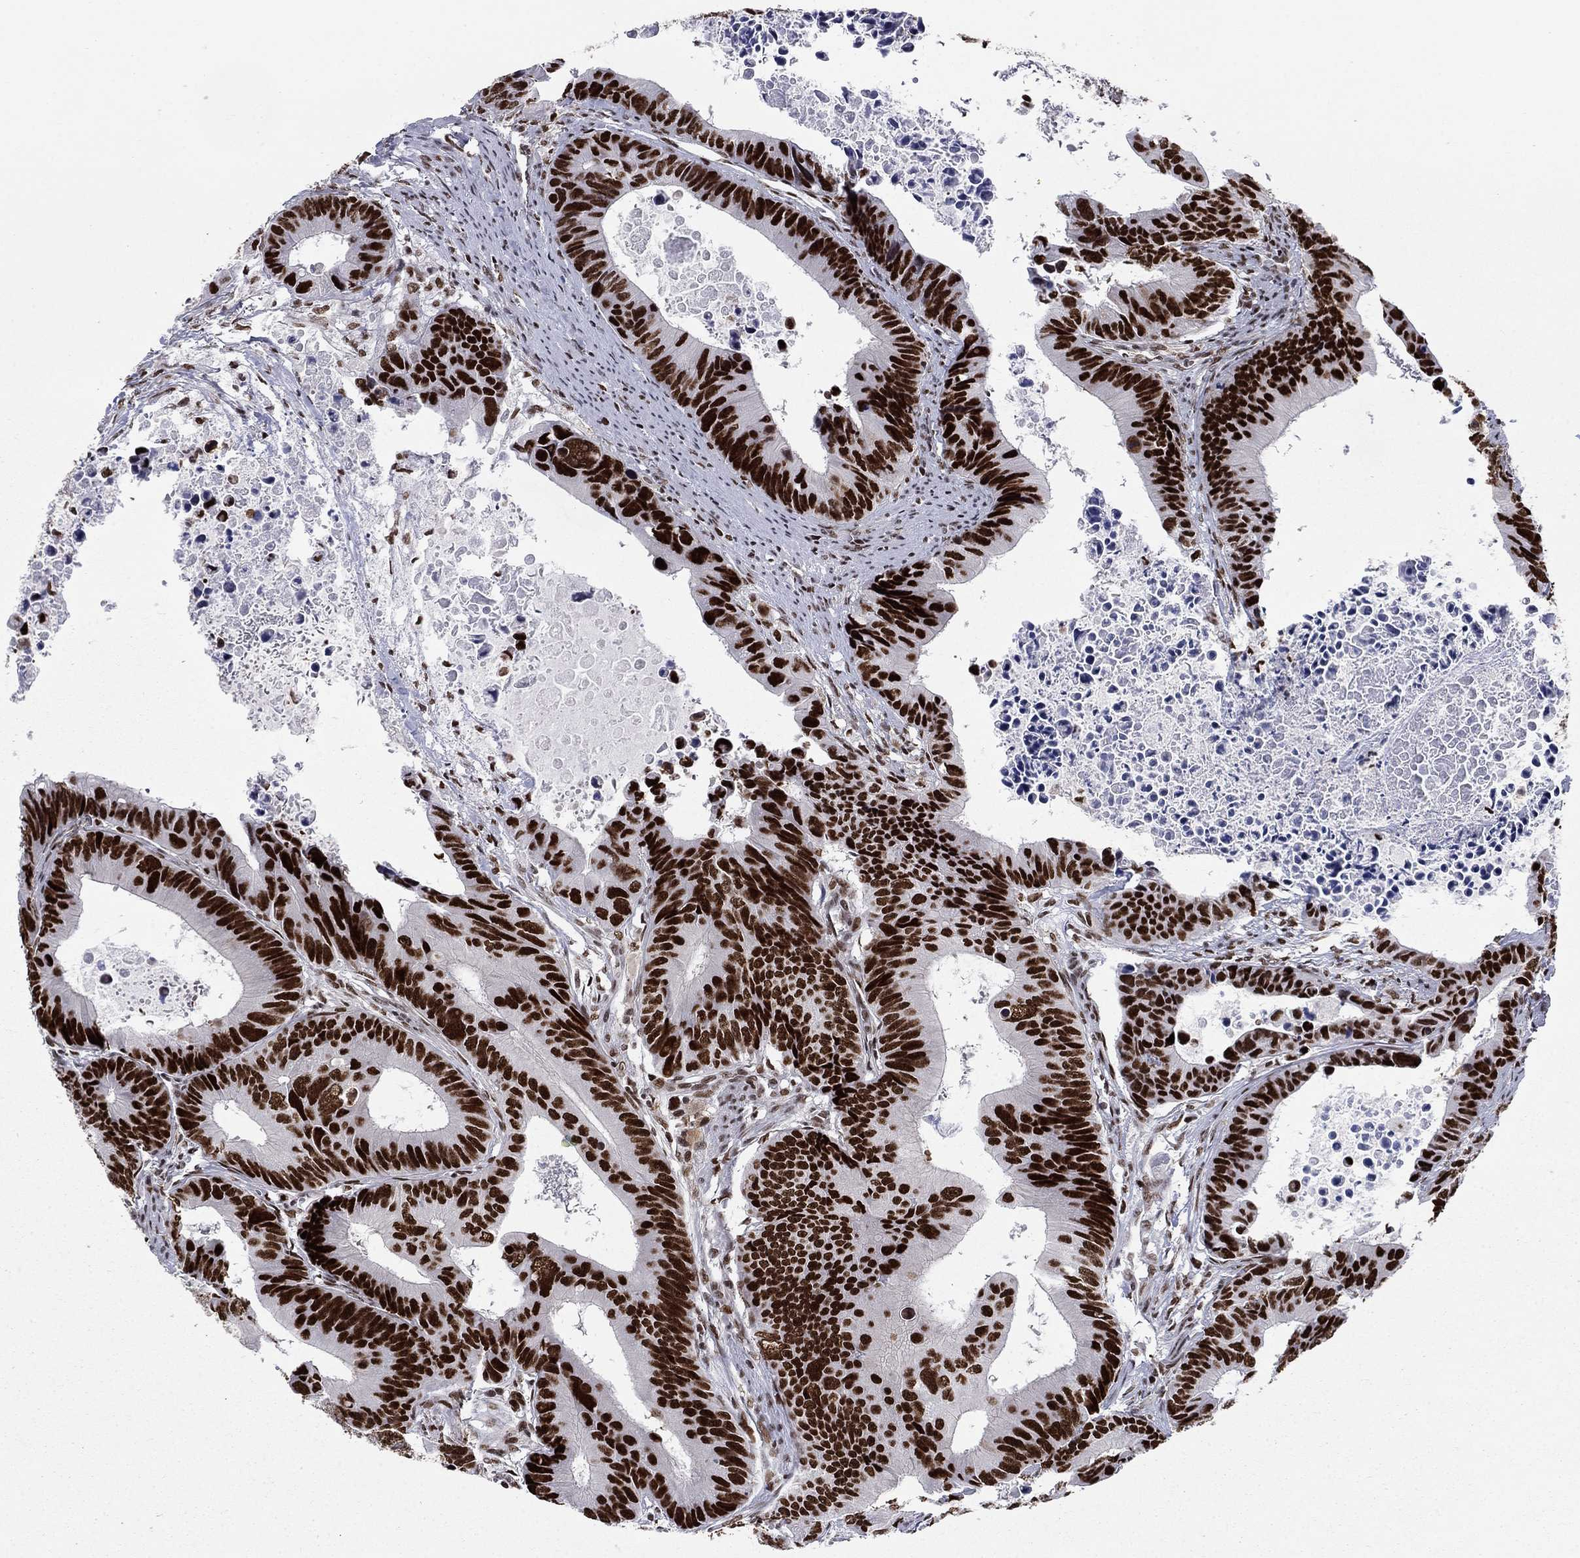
{"staining": {"intensity": "strong", "quantity": ">75%", "location": "nuclear"}, "tissue": "colorectal cancer", "cell_type": "Tumor cells", "image_type": "cancer", "snomed": [{"axis": "morphology", "description": "Adenocarcinoma, NOS"}, {"axis": "topography", "description": "Colon"}], "caption": "DAB (3,3'-diaminobenzidine) immunohistochemical staining of human adenocarcinoma (colorectal) displays strong nuclear protein expression in about >75% of tumor cells.", "gene": "RPRD1B", "patient": {"sex": "female", "age": 87}}